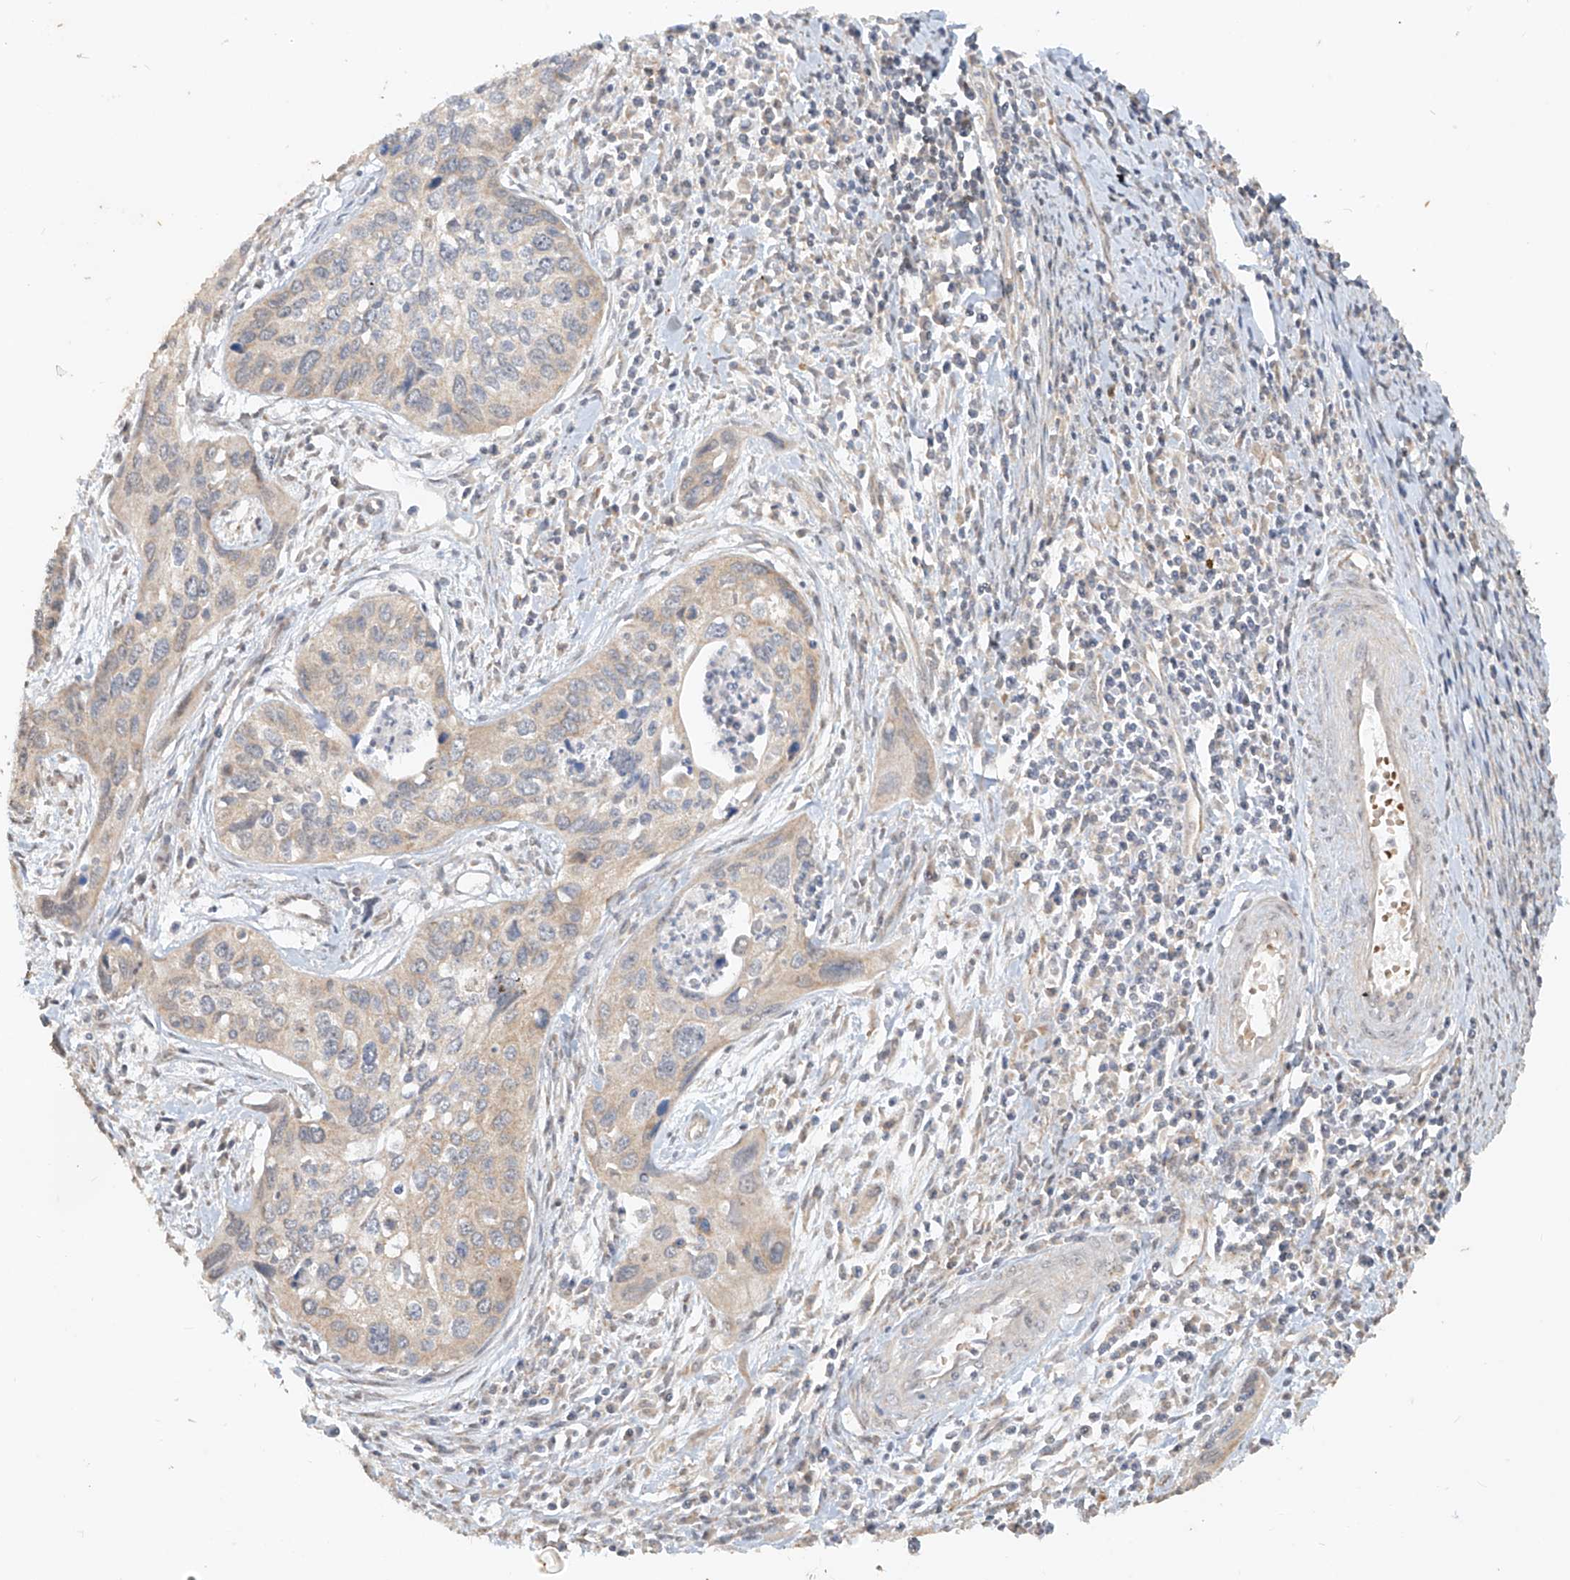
{"staining": {"intensity": "weak", "quantity": "<25%", "location": "cytoplasmic/membranous"}, "tissue": "cervical cancer", "cell_type": "Tumor cells", "image_type": "cancer", "snomed": [{"axis": "morphology", "description": "Squamous cell carcinoma, NOS"}, {"axis": "topography", "description": "Cervix"}], "caption": "This is a image of immunohistochemistry (IHC) staining of squamous cell carcinoma (cervical), which shows no expression in tumor cells. (Brightfield microscopy of DAB IHC at high magnification).", "gene": "MTUS2", "patient": {"sex": "female", "age": 55}}